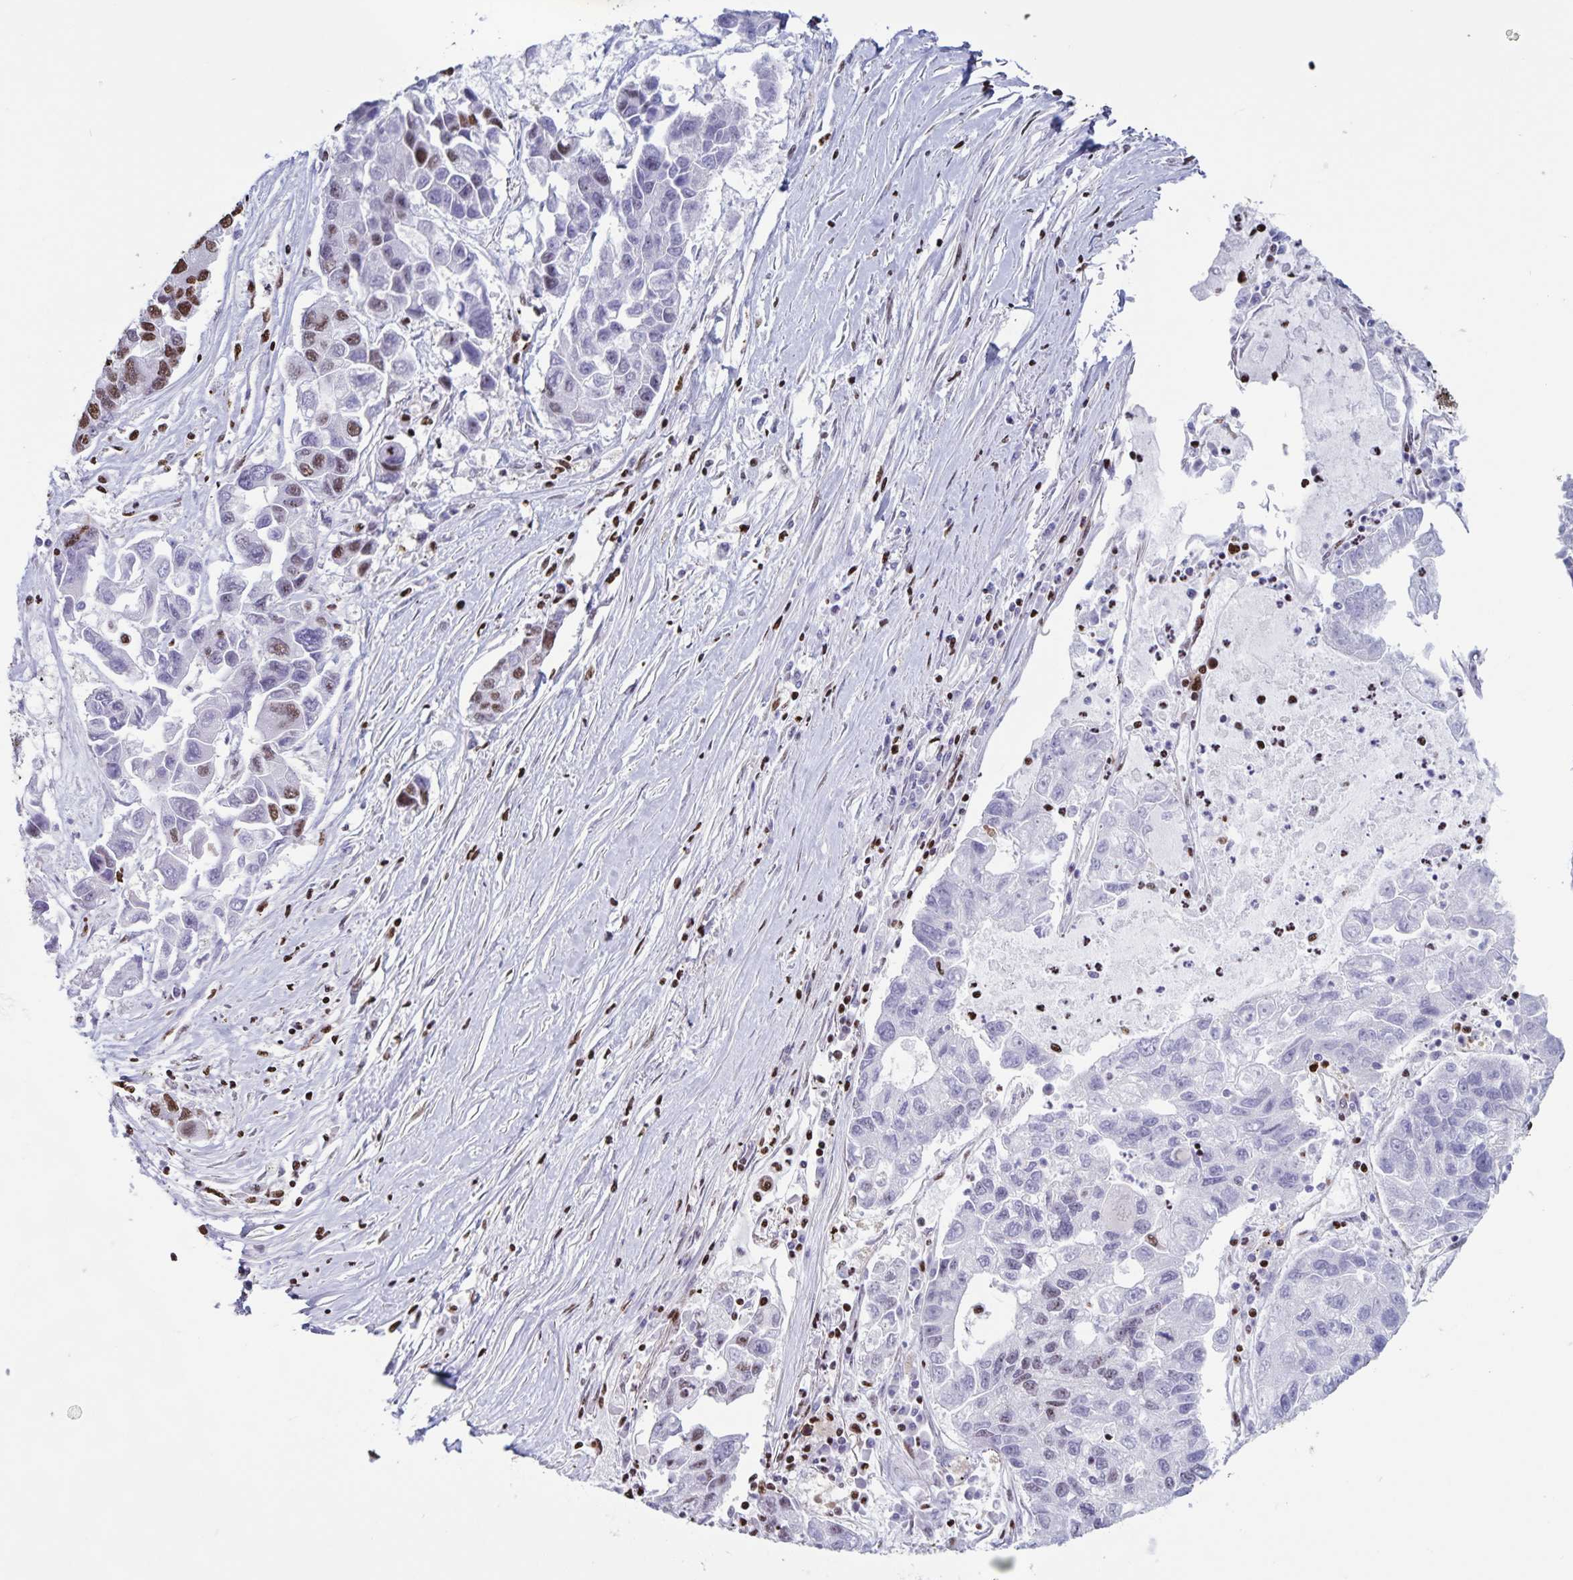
{"staining": {"intensity": "moderate", "quantity": "<25%", "location": "nuclear"}, "tissue": "lung cancer", "cell_type": "Tumor cells", "image_type": "cancer", "snomed": [{"axis": "morphology", "description": "Adenocarcinoma, NOS"}, {"axis": "topography", "description": "Bronchus"}, {"axis": "topography", "description": "Lung"}], "caption": "Immunohistochemistry (IHC) (DAB (3,3'-diaminobenzidine)) staining of adenocarcinoma (lung) exhibits moderate nuclear protein staining in approximately <25% of tumor cells. Ihc stains the protein in brown and the nuclei are stained blue.", "gene": "DUT", "patient": {"sex": "female", "age": 51}}